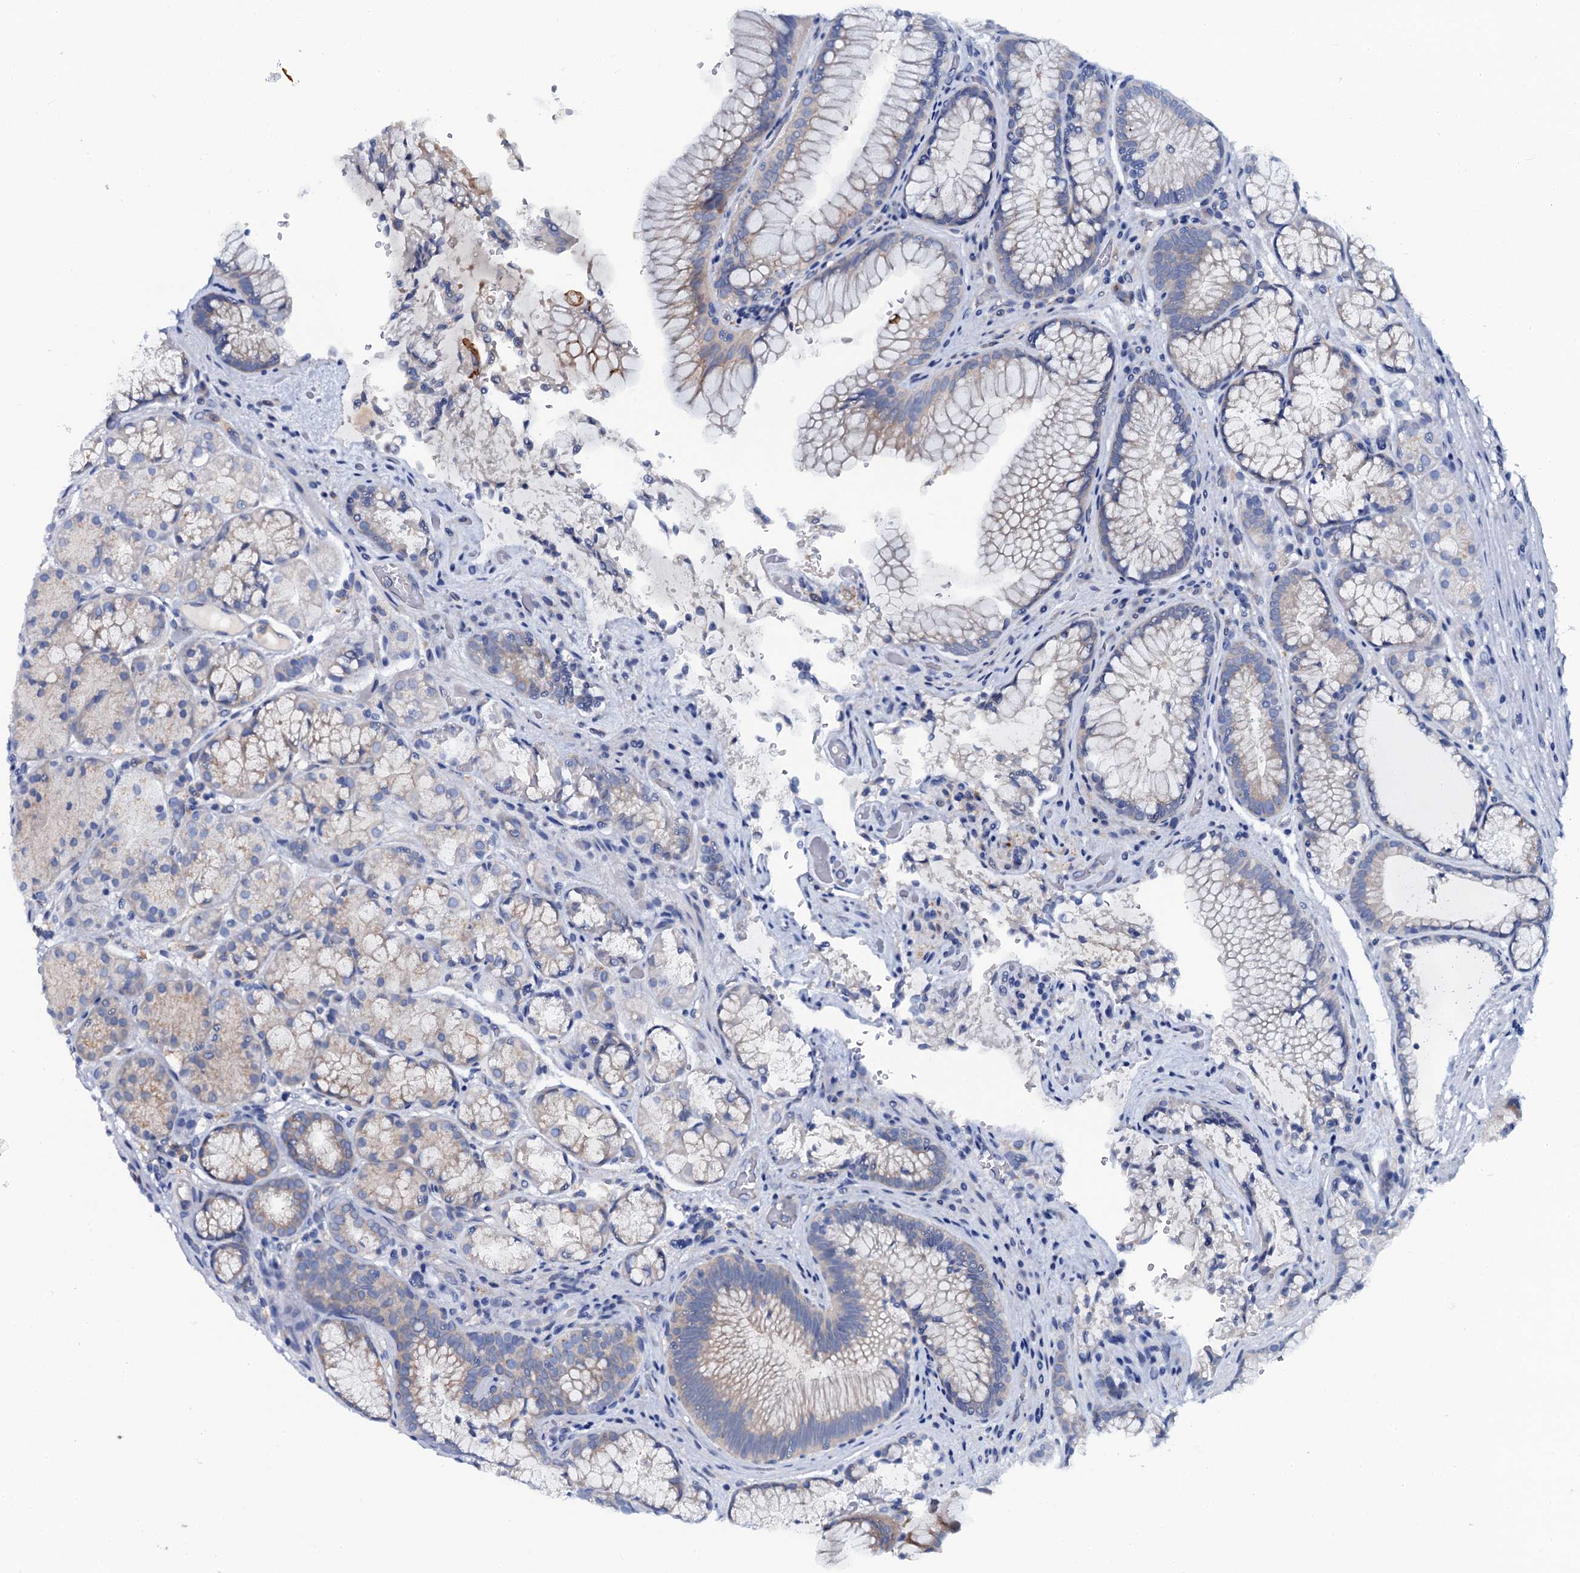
{"staining": {"intensity": "weak", "quantity": "<25%", "location": "cytoplasmic/membranous"}, "tissue": "stomach", "cell_type": "Glandular cells", "image_type": "normal", "snomed": [{"axis": "morphology", "description": "Normal tissue, NOS"}, {"axis": "topography", "description": "Stomach"}], "caption": "A high-resolution photomicrograph shows immunohistochemistry (IHC) staining of benign stomach, which shows no significant staining in glandular cells. Brightfield microscopy of IHC stained with DAB (3,3'-diaminobenzidine) (brown) and hematoxylin (blue), captured at high magnification.", "gene": "OTOL1", "patient": {"sex": "male", "age": 63}}